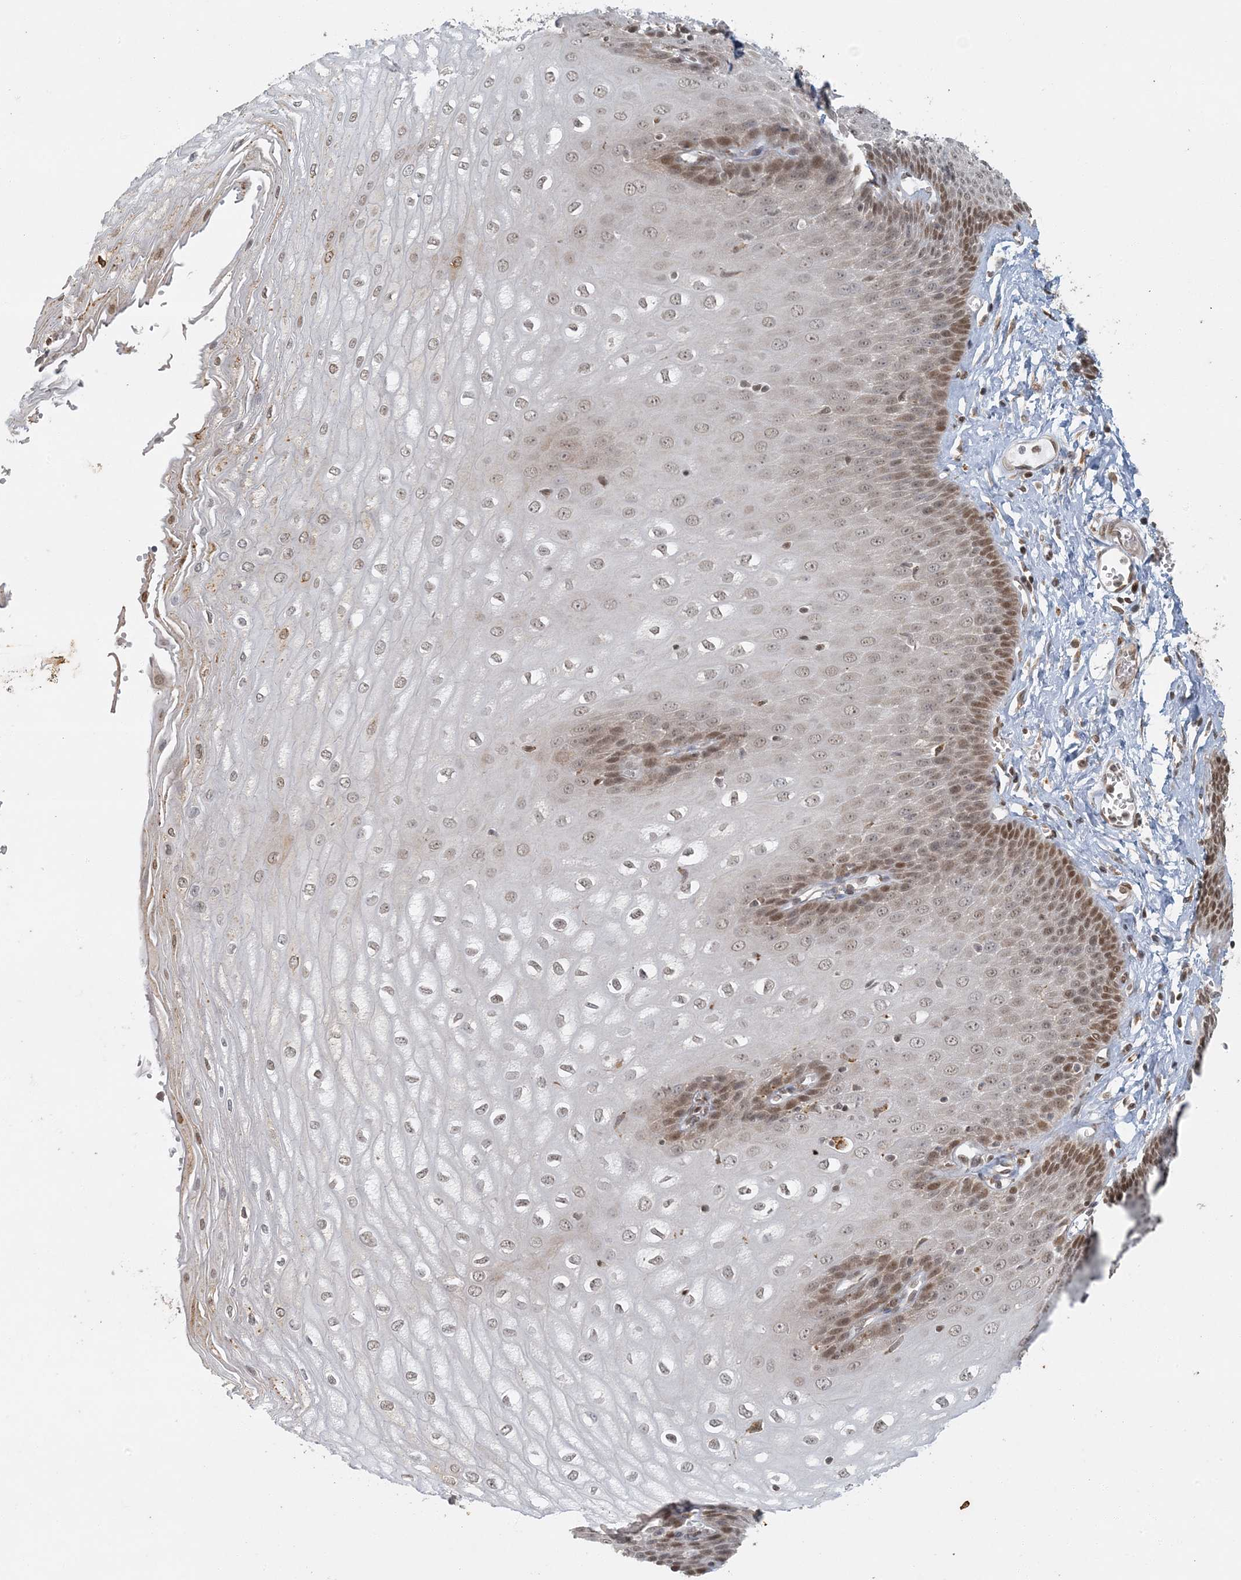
{"staining": {"intensity": "moderate", "quantity": ">75%", "location": "nuclear"}, "tissue": "esophagus", "cell_type": "Squamous epithelial cells", "image_type": "normal", "snomed": [{"axis": "morphology", "description": "Normal tissue, NOS"}, {"axis": "topography", "description": "Esophagus"}], "caption": "An image showing moderate nuclear staining in about >75% of squamous epithelial cells in normal esophagus, as visualized by brown immunohistochemical staining.", "gene": "AK9", "patient": {"sex": "male", "age": 60}}